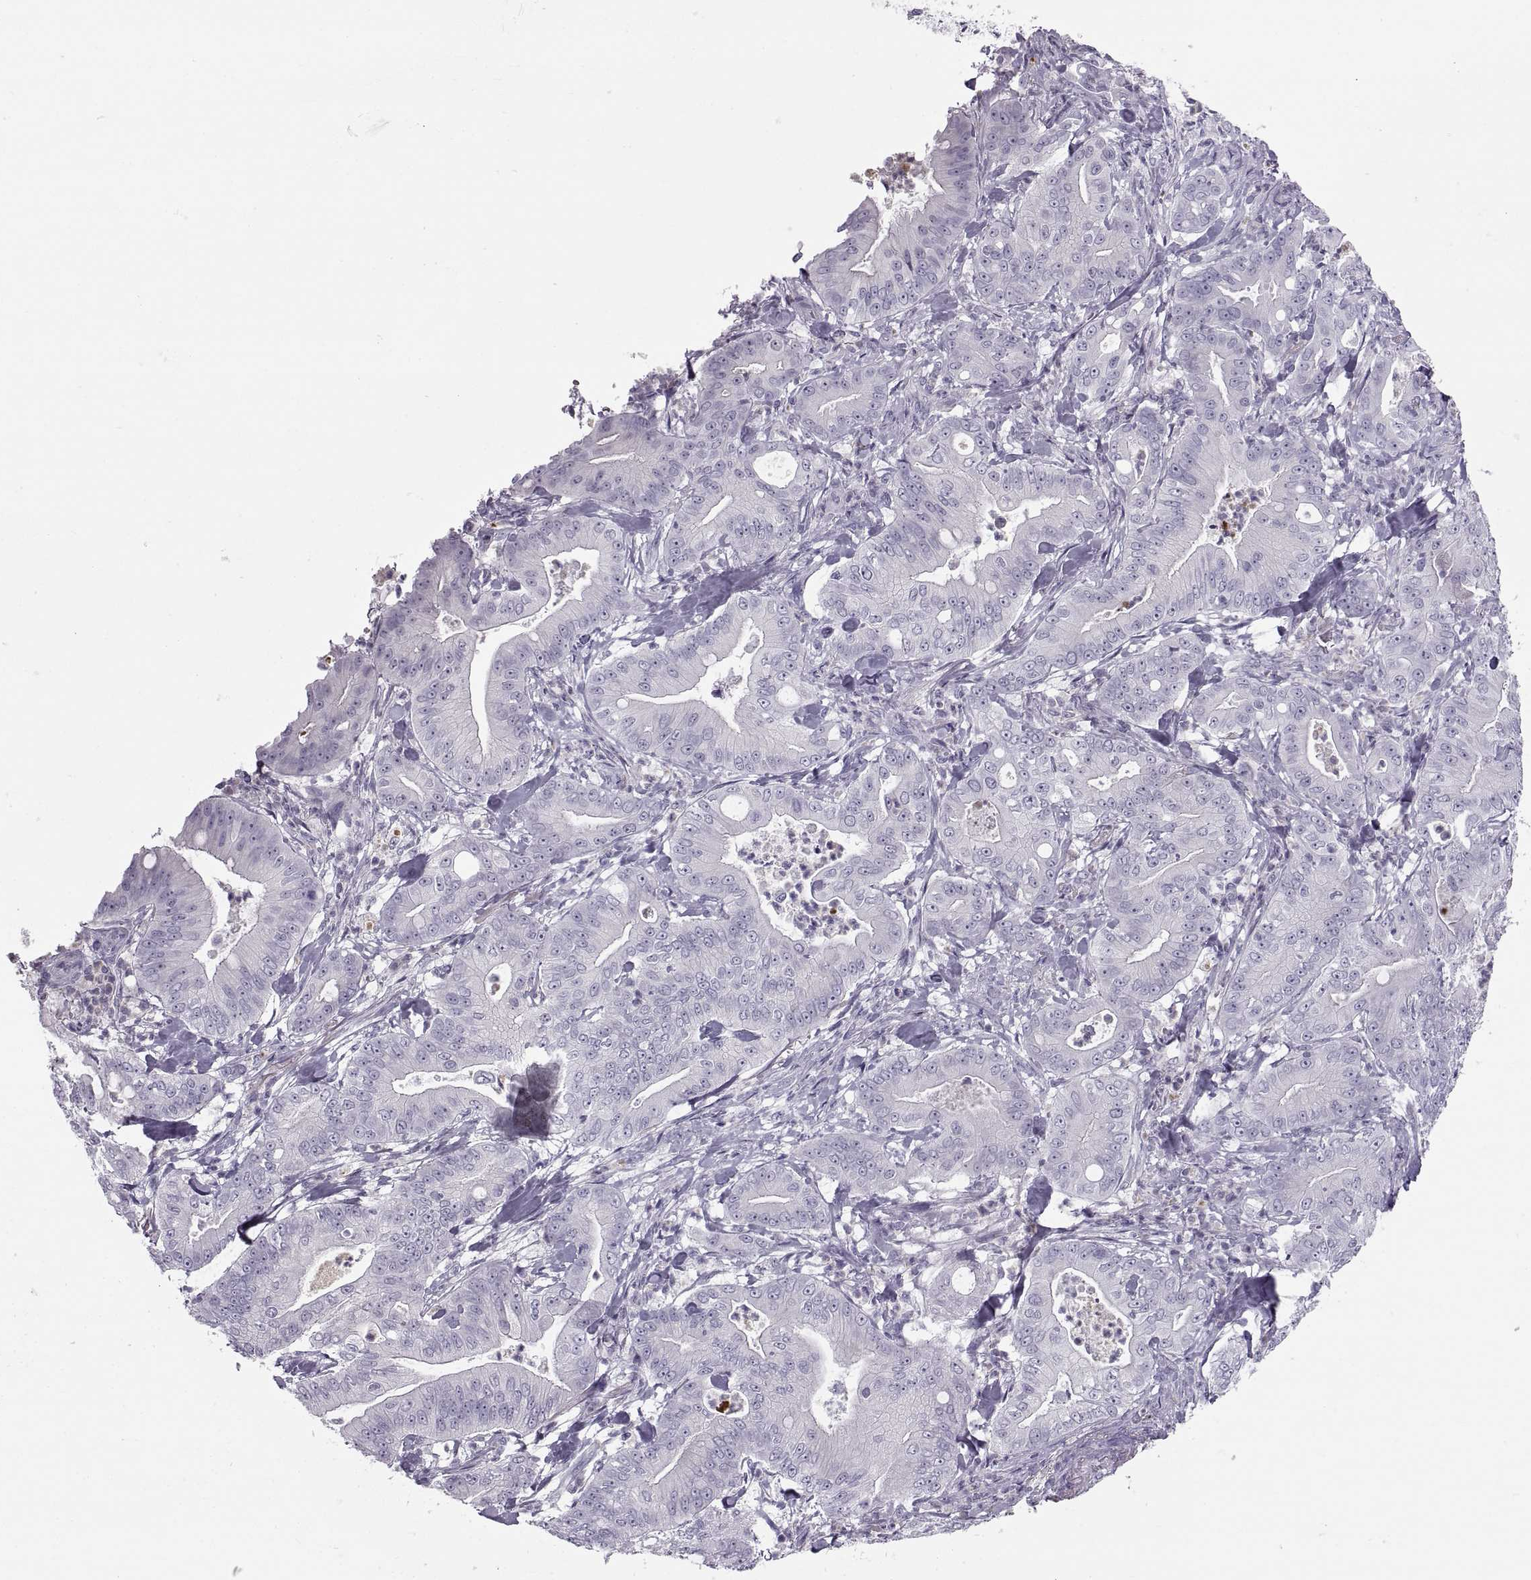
{"staining": {"intensity": "negative", "quantity": "none", "location": "none"}, "tissue": "pancreatic cancer", "cell_type": "Tumor cells", "image_type": "cancer", "snomed": [{"axis": "morphology", "description": "Adenocarcinoma, NOS"}, {"axis": "topography", "description": "Pancreas"}], "caption": "The image exhibits no staining of tumor cells in pancreatic cancer (adenocarcinoma).", "gene": "C3orf22", "patient": {"sex": "male", "age": 71}}